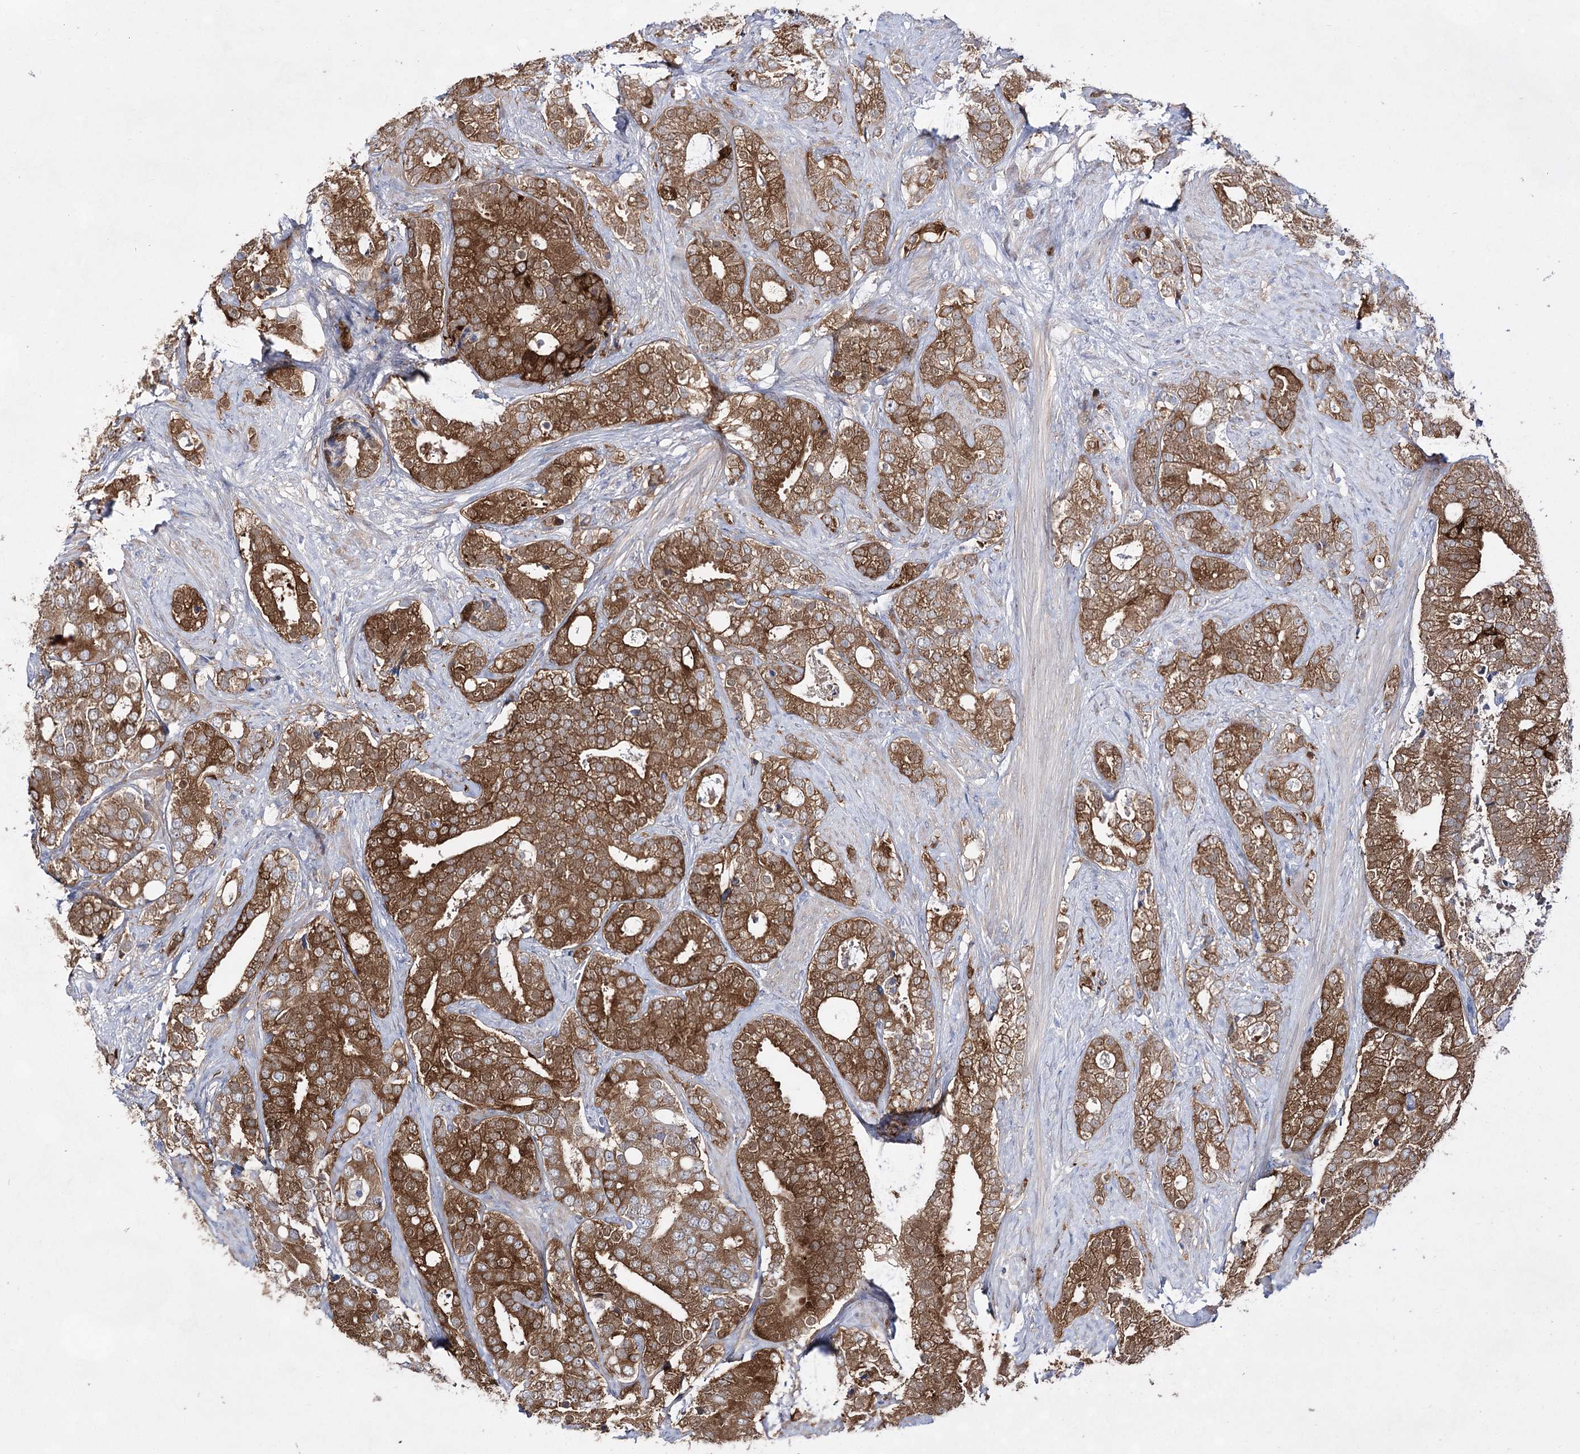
{"staining": {"intensity": "strong", "quantity": ">75%", "location": "cytoplasmic/membranous"}, "tissue": "prostate cancer", "cell_type": "Tumor cells", "image_type": "cancer", "snomed": [{"axis": "morphology", "description": "Adenocarcinoma, High grade"}, {"axis": "topography", "description": "Prostate and seminal vesicle, NOS"}], "caption": "The image reveals immunohistochemical staining of prostate high-grade adenocarcinoma. There is strong cytoplasmic/membranous staining is appreciated in approximately >75% of tumor cells. Immunohistochemistry (ihc) stains the protein of interest in brown and the nuclei are stained blue.", "gene": "UGDH", "patient": {"sex": "male", "age": 67}}